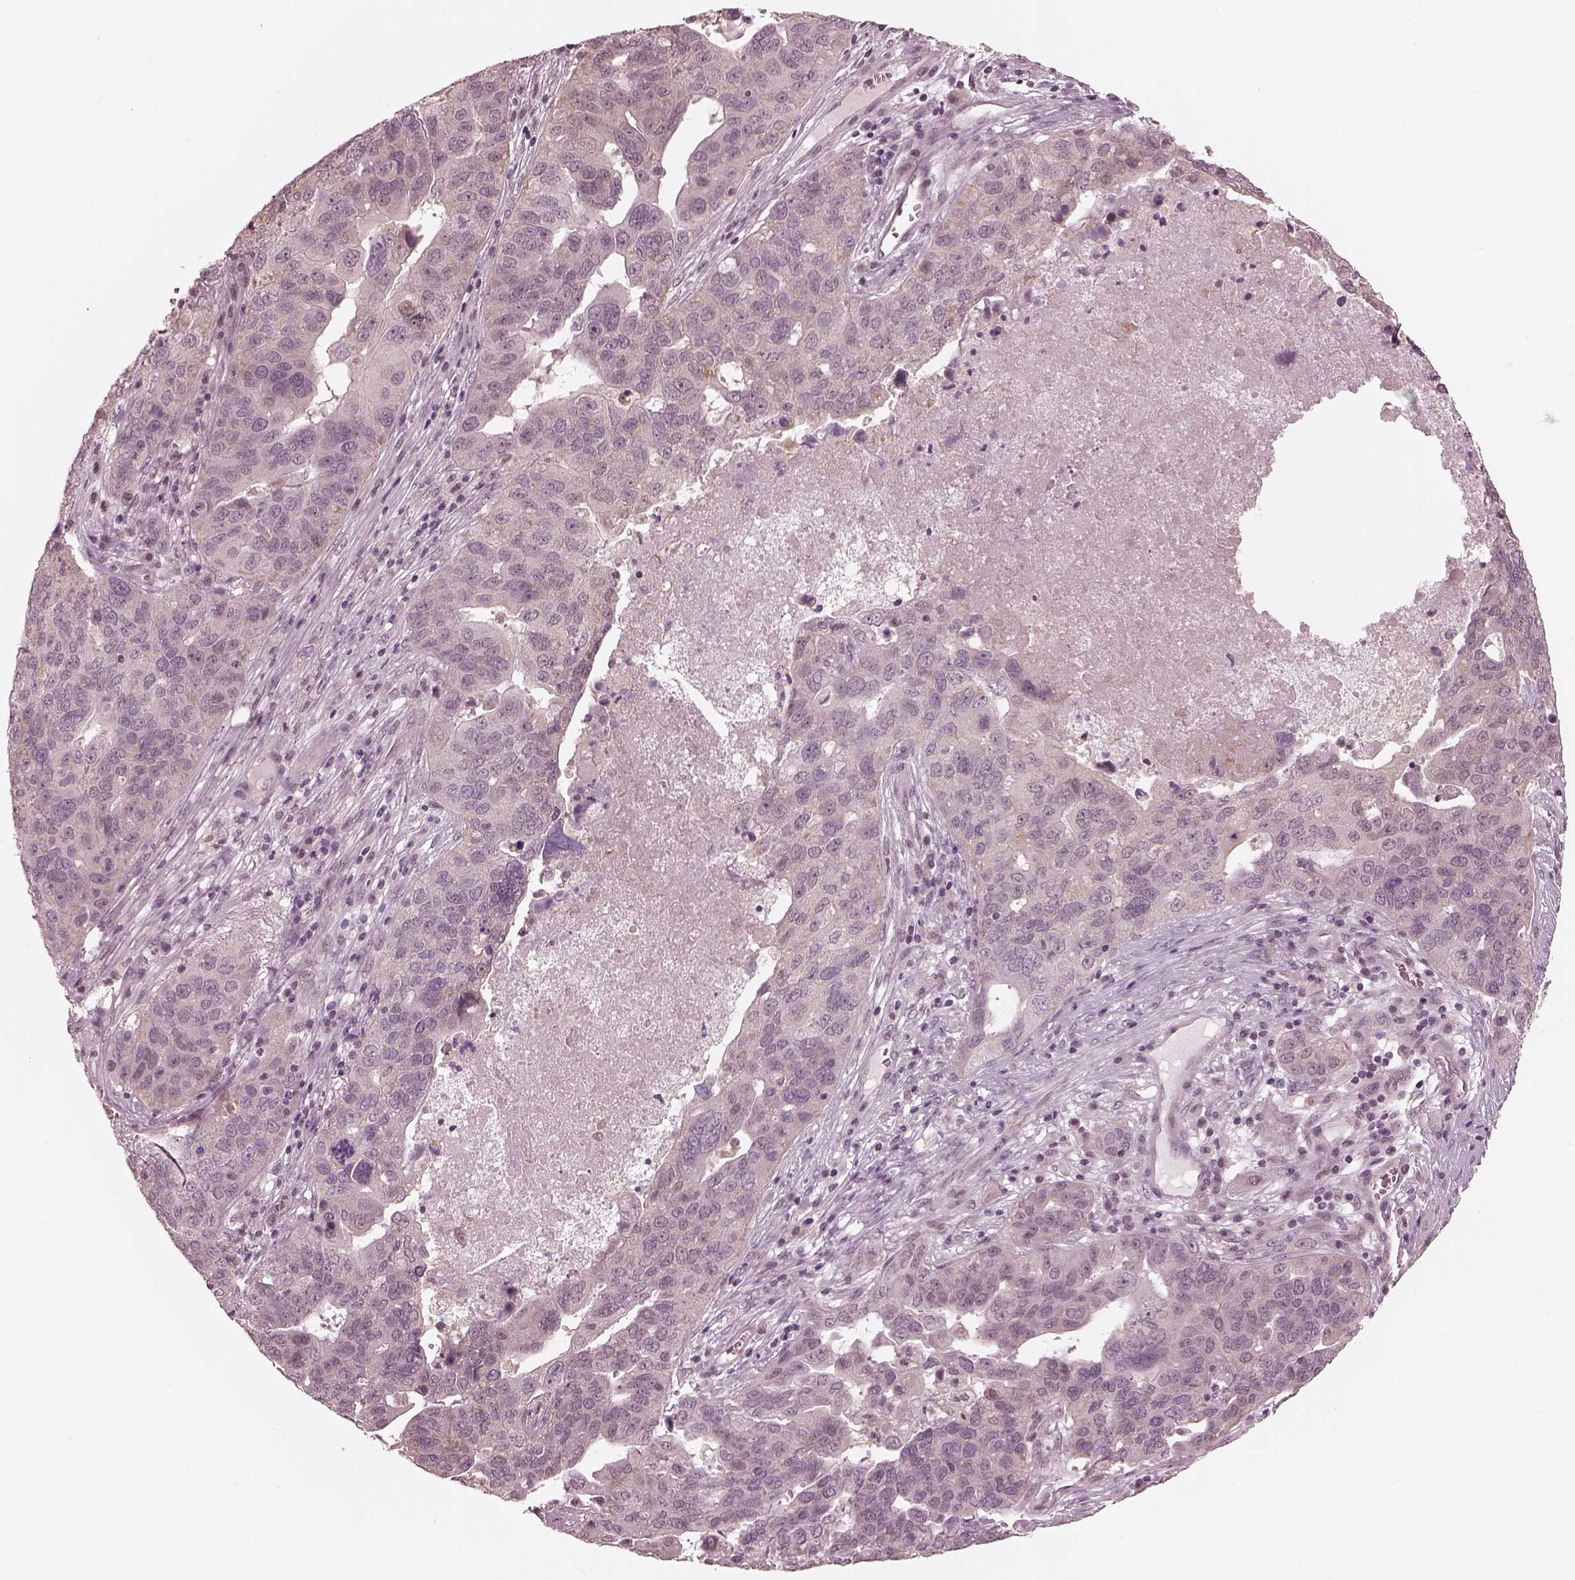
{"staining": {"intensity": "negative", "quantity": "none", "location": "none"}, "tissue": "ovarian cancer", "cell_type": "Tumor cells", "image_type": "cancer", "snomed": [{"axis": "morphology", "description": "Carcinoma, endometroid"}, {"axis": "topography", "description": "Soft tissue"}, {"axis": "topography", "description": "Ovary"}], "caption": "Tumor cells are negative for brown protein staining in ovarian endometroid carcinoma.", "gene": "IQCG", "patient": {"sex": "female", "age": 52}}